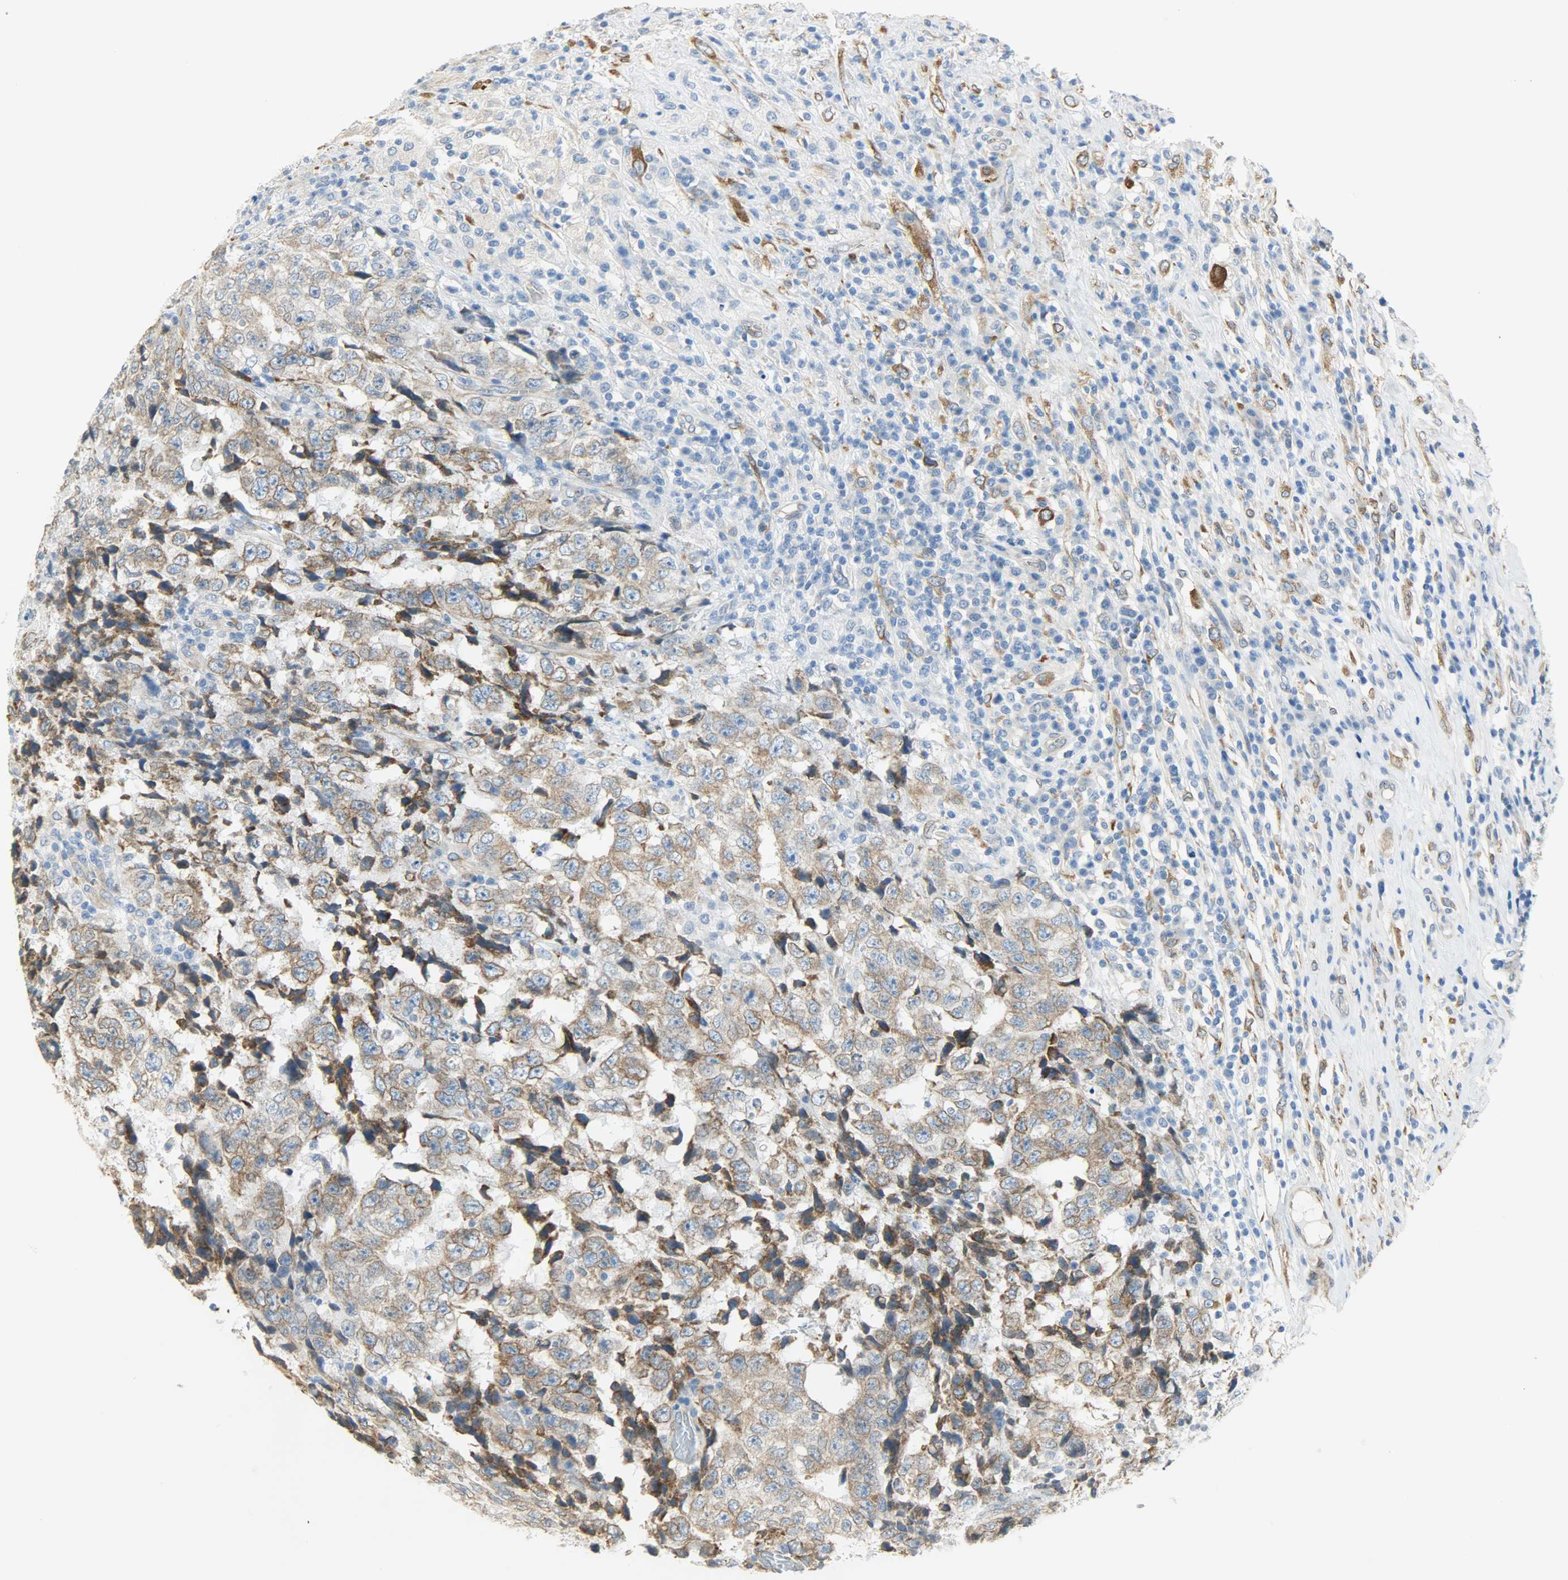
{"staining": {"intensity": "moderate", "quantity": ">75%", "location": "cytoplasmic/membranous"}, "tissue": "testis cancer", "cell_type": "Tumor cells", "image_type": "cancer", "snomed": [{"axis": "morphology", "description": "Necrosis, NOS"}, {"axis": "morphology", "description": "Carcinoma, Embryonal, NOS"}, {"axis": "topography", "description": "Testis"}], "caption": "There is medium levels of moderate cytoplasmic/membranous staining in tumor cells of testis cancer (embryonal carcinoma), as demonstrated by immunohistochemical staining (brown color).", "gene": "PKD2", "patient": {"sex": "male", "age": 19}}